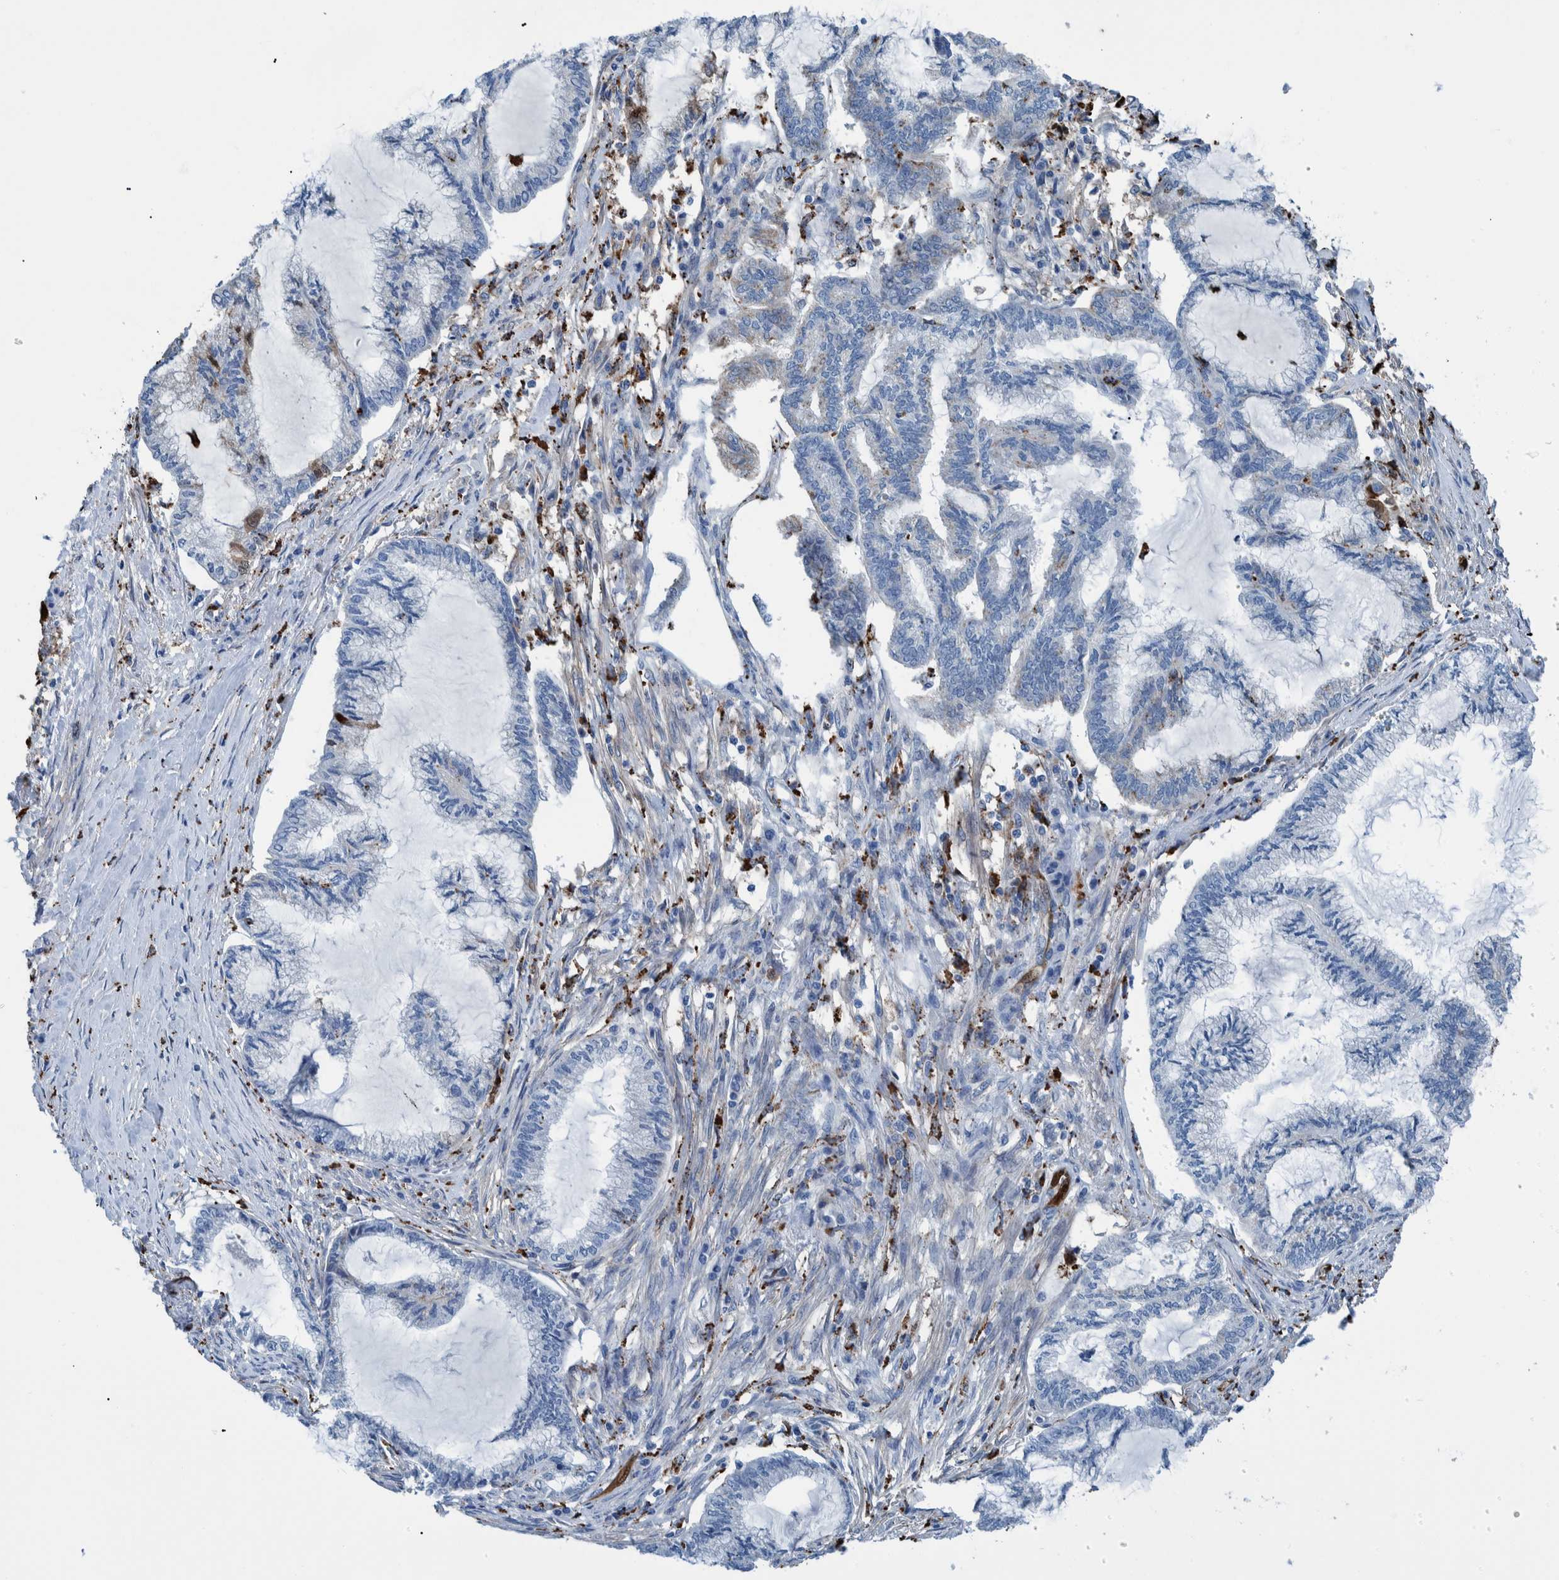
{"staining": {"intensity": "negative", "quantity": "none", "location": "none"}, "tissue": "endometrial cancer", "cell_type": "Tumor cells", "image_type": "cancer", "snomed": [{"axis": "morphology", "description": "Adenocarcinoma, NOS"}, {"axis": "topography", "description": "Endometrium"}], "caption": "Adenocarcinoma (endometrial) was stained to show a protein in brown. There is no significant positivity in tumor cells.", "gene": "IDO1", "patient": {"sex": "female", "age": 86}}